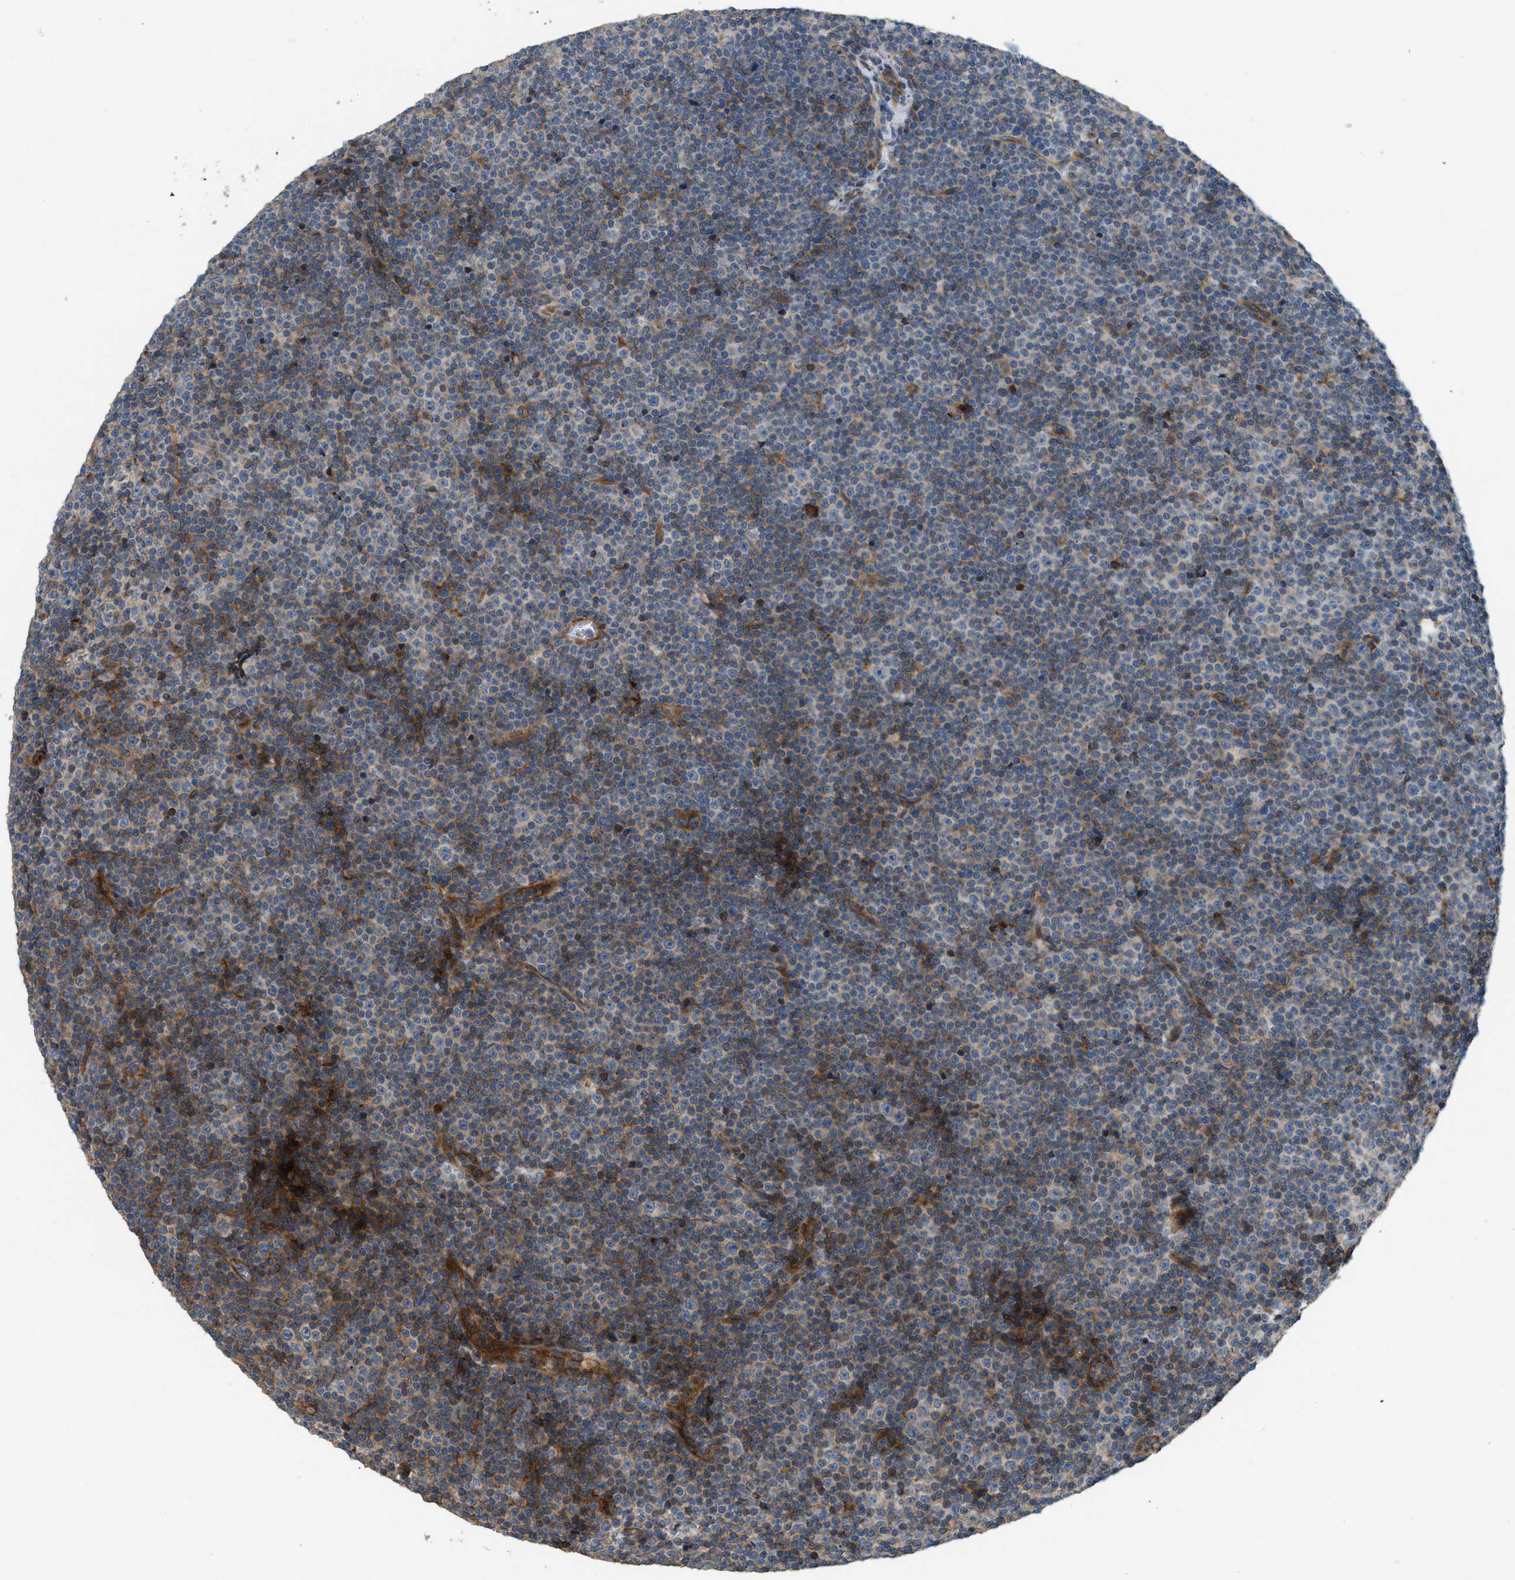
{"staining": {"intensity": "negative", "quantity": "none", "location": "none"}, "tissue": "lymphoma", "cell_type": "Tumor cells", "image_type": "cancer", "snomed": [{"axis": "morphology", "description": "Malignant lymphoma, non-Hodgkin's type, Low grade"}, {"axis": "topography", "description": "Lymph node"}], "caption": "Immunohistochemistry (IHC) of human lymphoma reveals no expression in tumor cells.", "gene": "BTN3A2", "patient": {"sex": "female", "age": 67}}